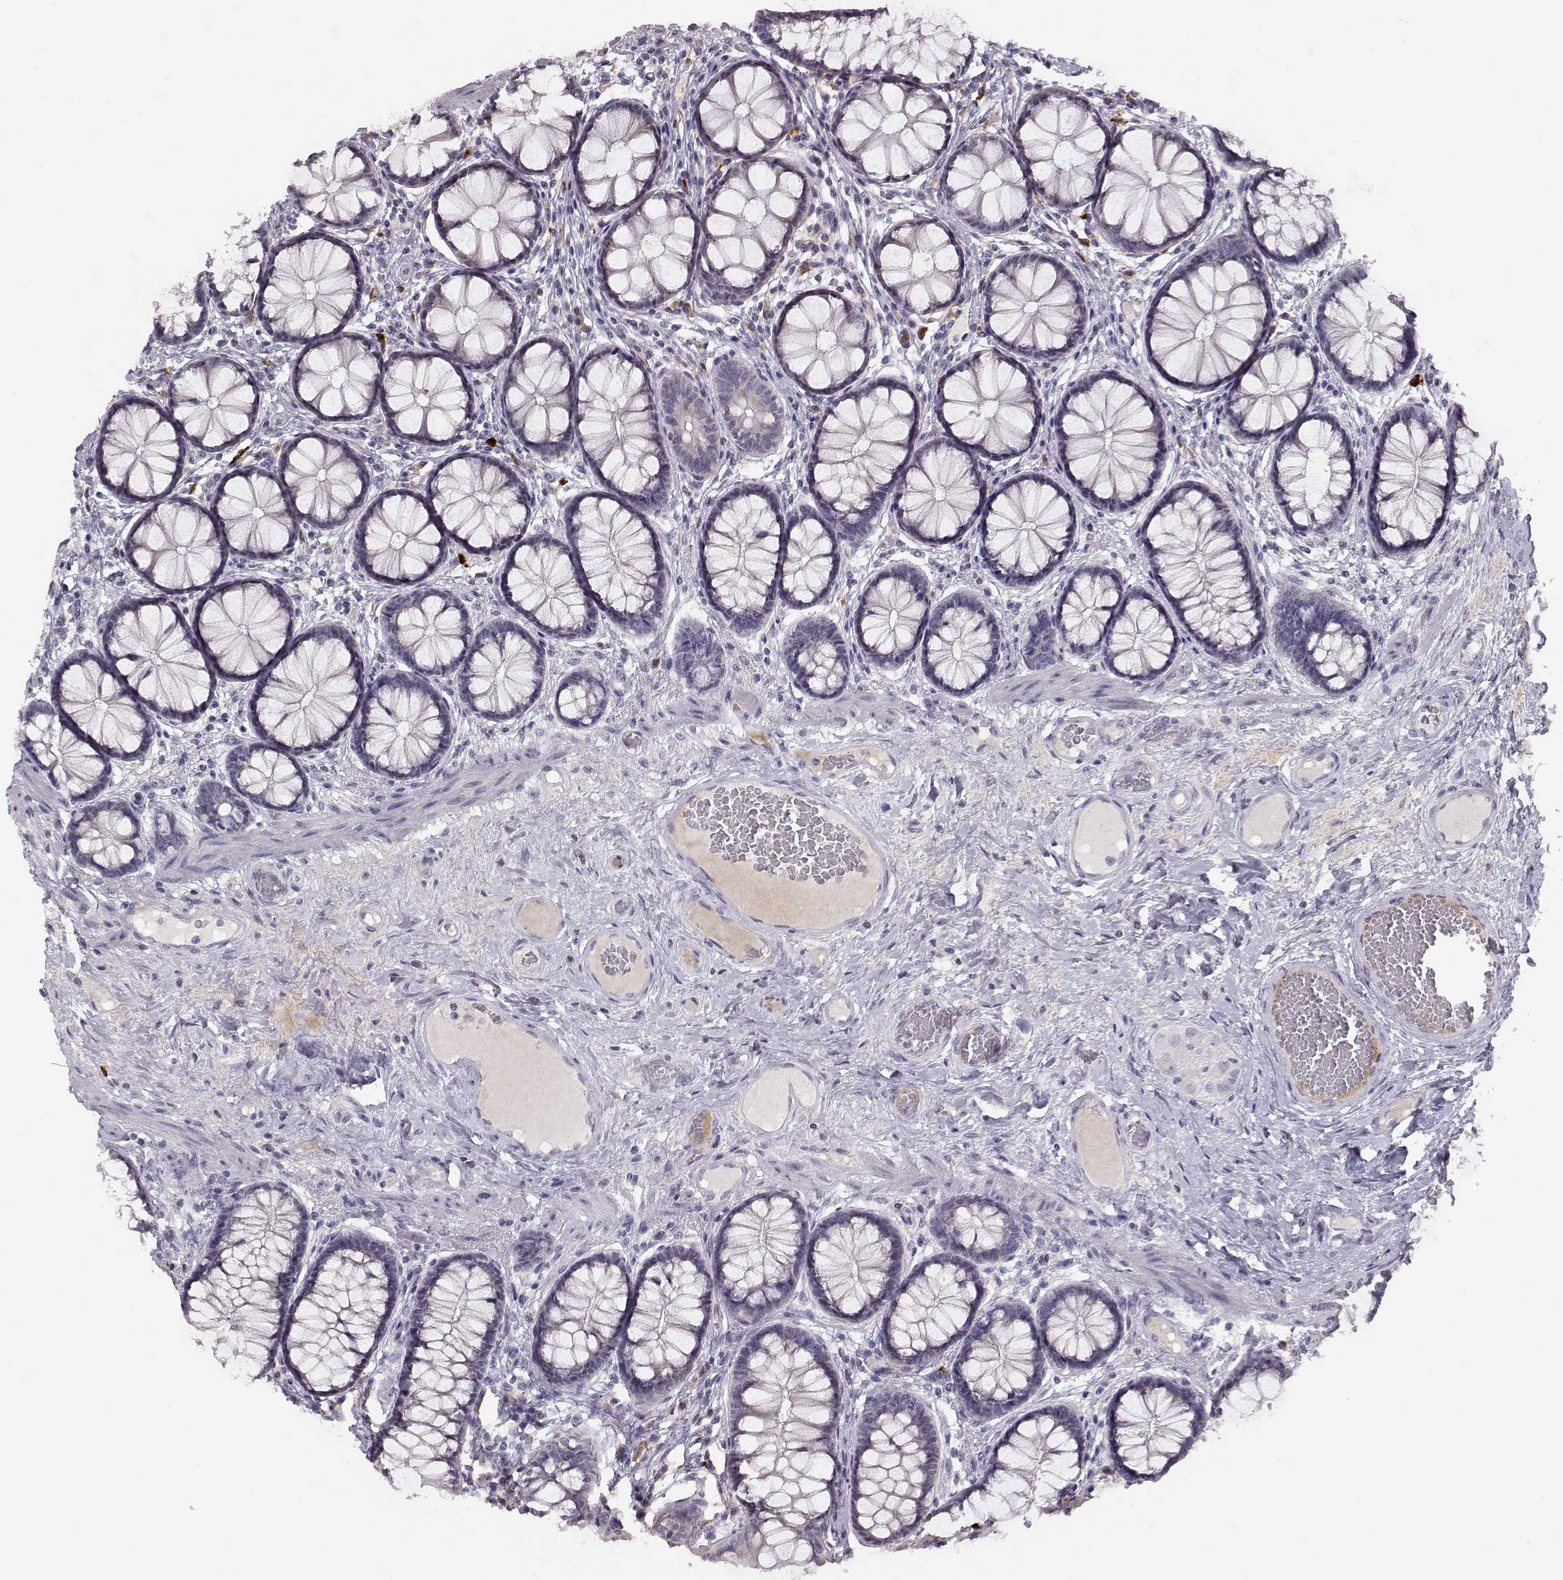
{"staining": {"intensity": "negative", "quantity": "none", "location": "none"}, "tissue": "colon", "cell_type": "Endothelial cells", "image_type": "normal", "snomed": [{"axis": "morphology", "description": "Normal tissue, NOS"}, {"axis": "topography", "description": "Colon"}], "caption": "The micrograph reveals no significant expression in endothelial cells of colon. (DAB (3,3'-diaminobenzidine) immunohistochemistry (IHC) visualized using brightfield microscopy, high magnification).", "gene": "ACSL6", "patient": {"sex": "female", "age": 65}}